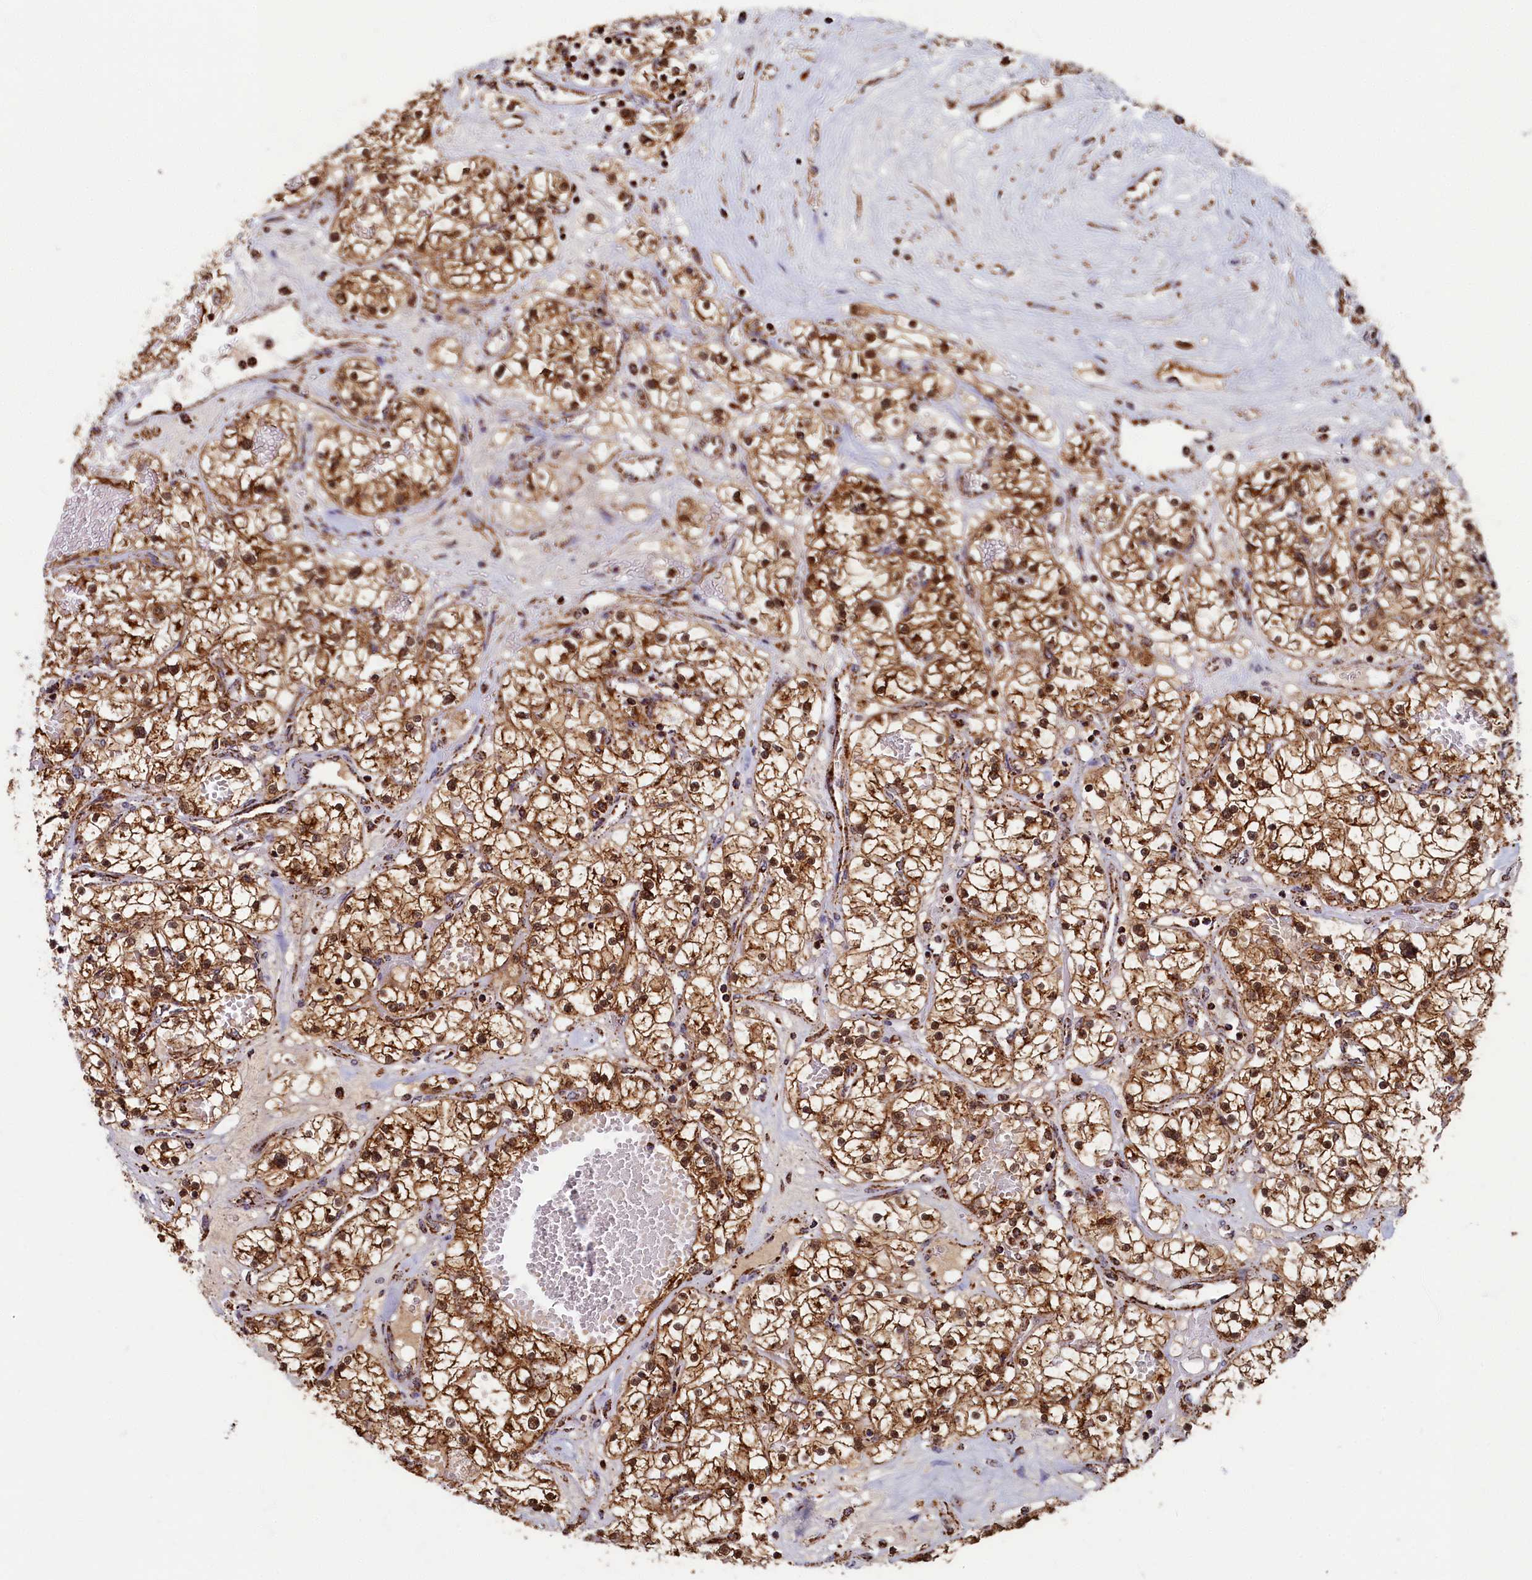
{"staining": {"intensity": "strong", "quantity": ">75%", "location": "cytoplasmic/membranous"}, "tissue": "renal cancer", "cell_type": "Tumor cells", "image_type": "cancer", "snomed": [{"axis": "morphology", "description": "Normal tissue, NOS"}, {"axis": "morphology", "description": "Adenocarcinoma, NOS"}, {"axis": "topography", "description": "Kidney"}], "caption": "IHC of human renal cancer exhibits high levels of strong cytoplasmic/membranous staining in approximately >75% of tumor cells.", "gene": "SPR", "patient": {"sex": "male", "age": 68}}